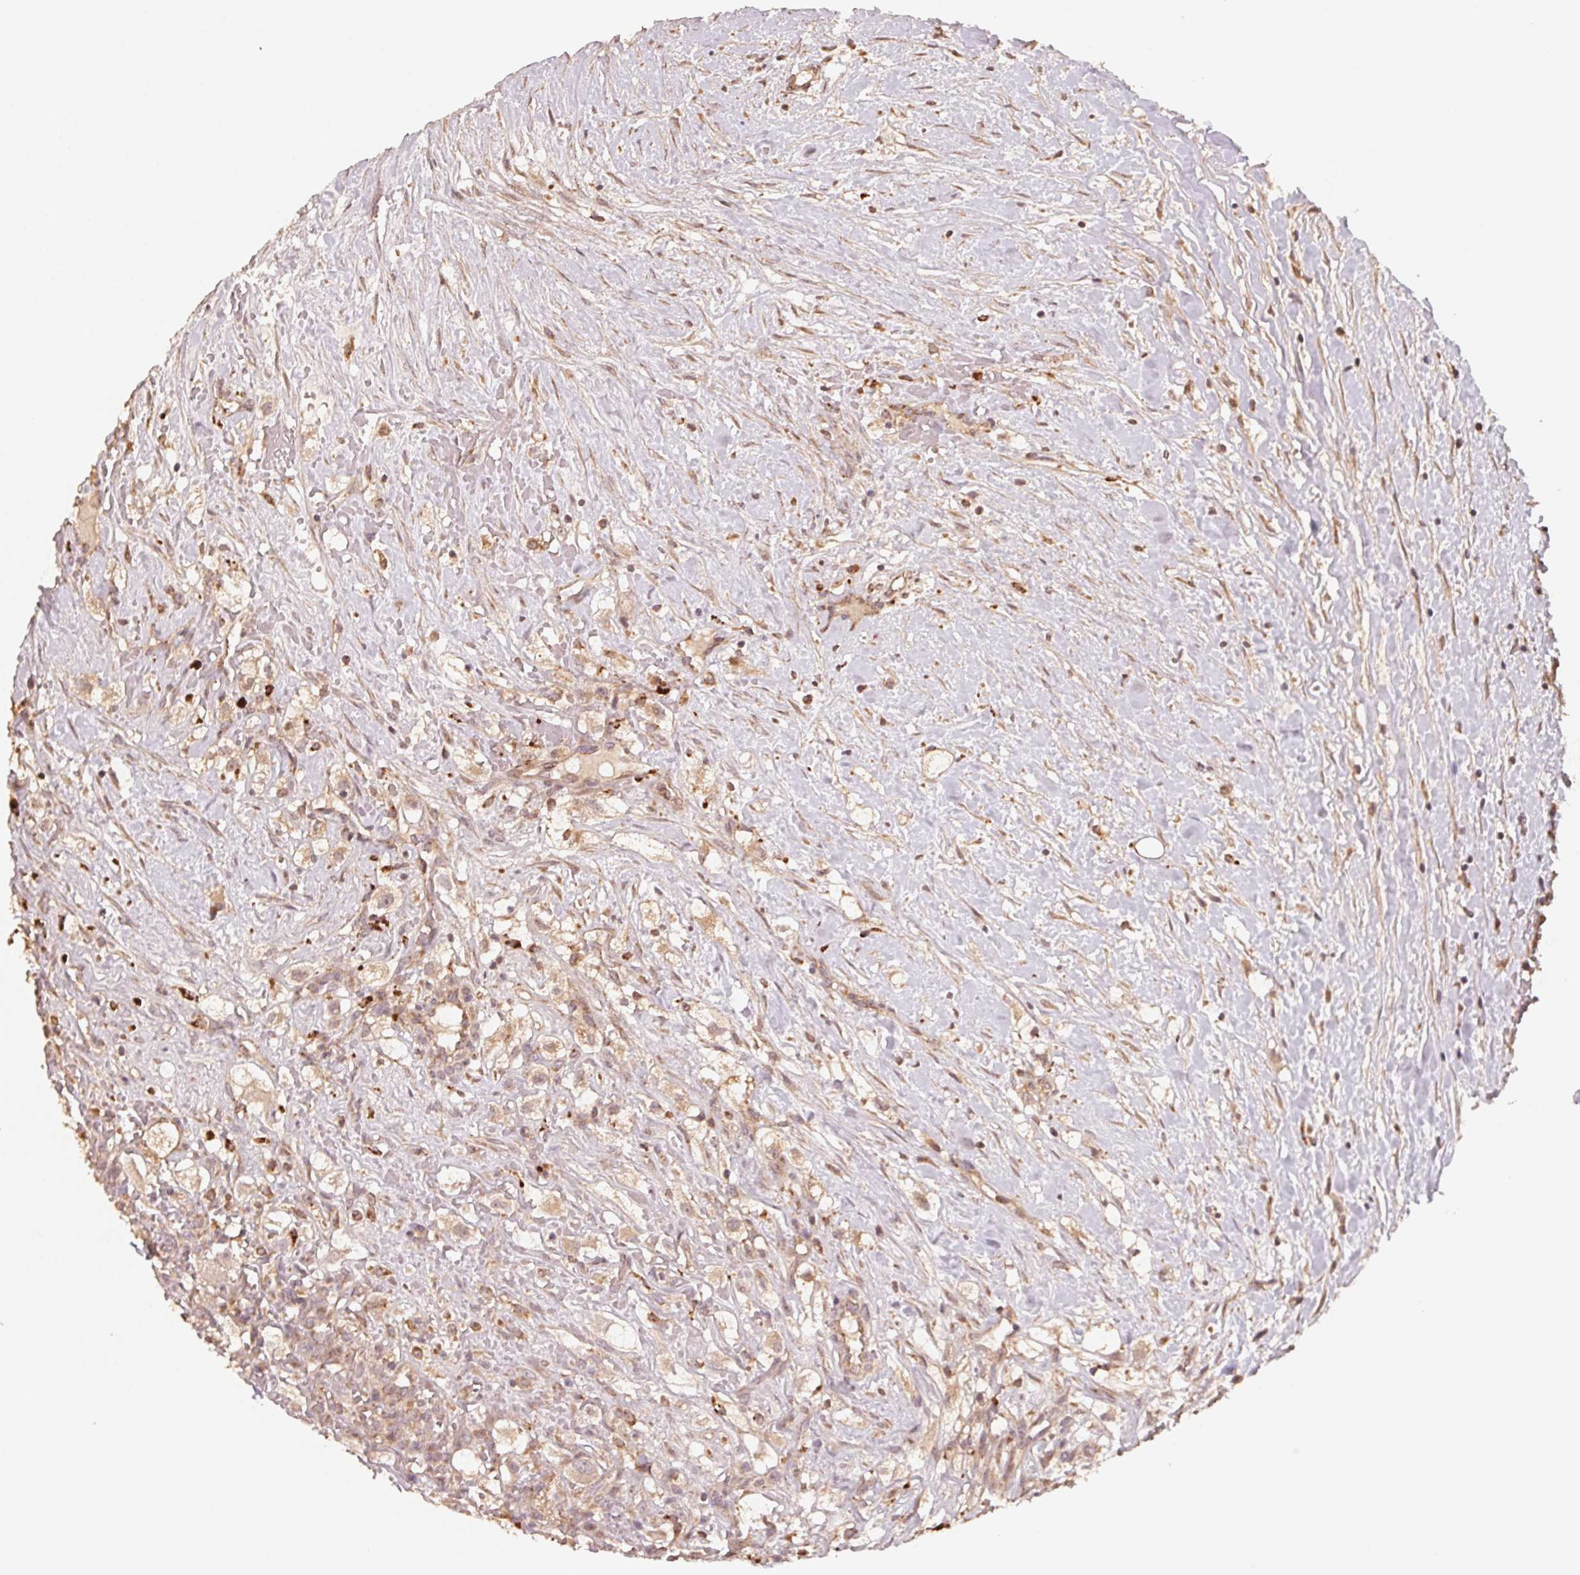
{"staining": {"intensity": "moderate", "quantity": ">75%", "location": "cytoplasmic/membranous"}, "tissue": "renal cancer", "cell_type": "Tumor cells", "image_type": "cancer", "snomed": [{"axis": "morphology", "description": "Adenocarcinoma, NOS"}, {"axis": "topography", "description": "Kidney"}], "caption": "Protein expression analysis of renal adenocarcinoma displays moderate cytoplasmic/membranous staining in about >75% of tumor cells.", "gene": "WBP2", "patient": {"sex": "male", "age": 59}}